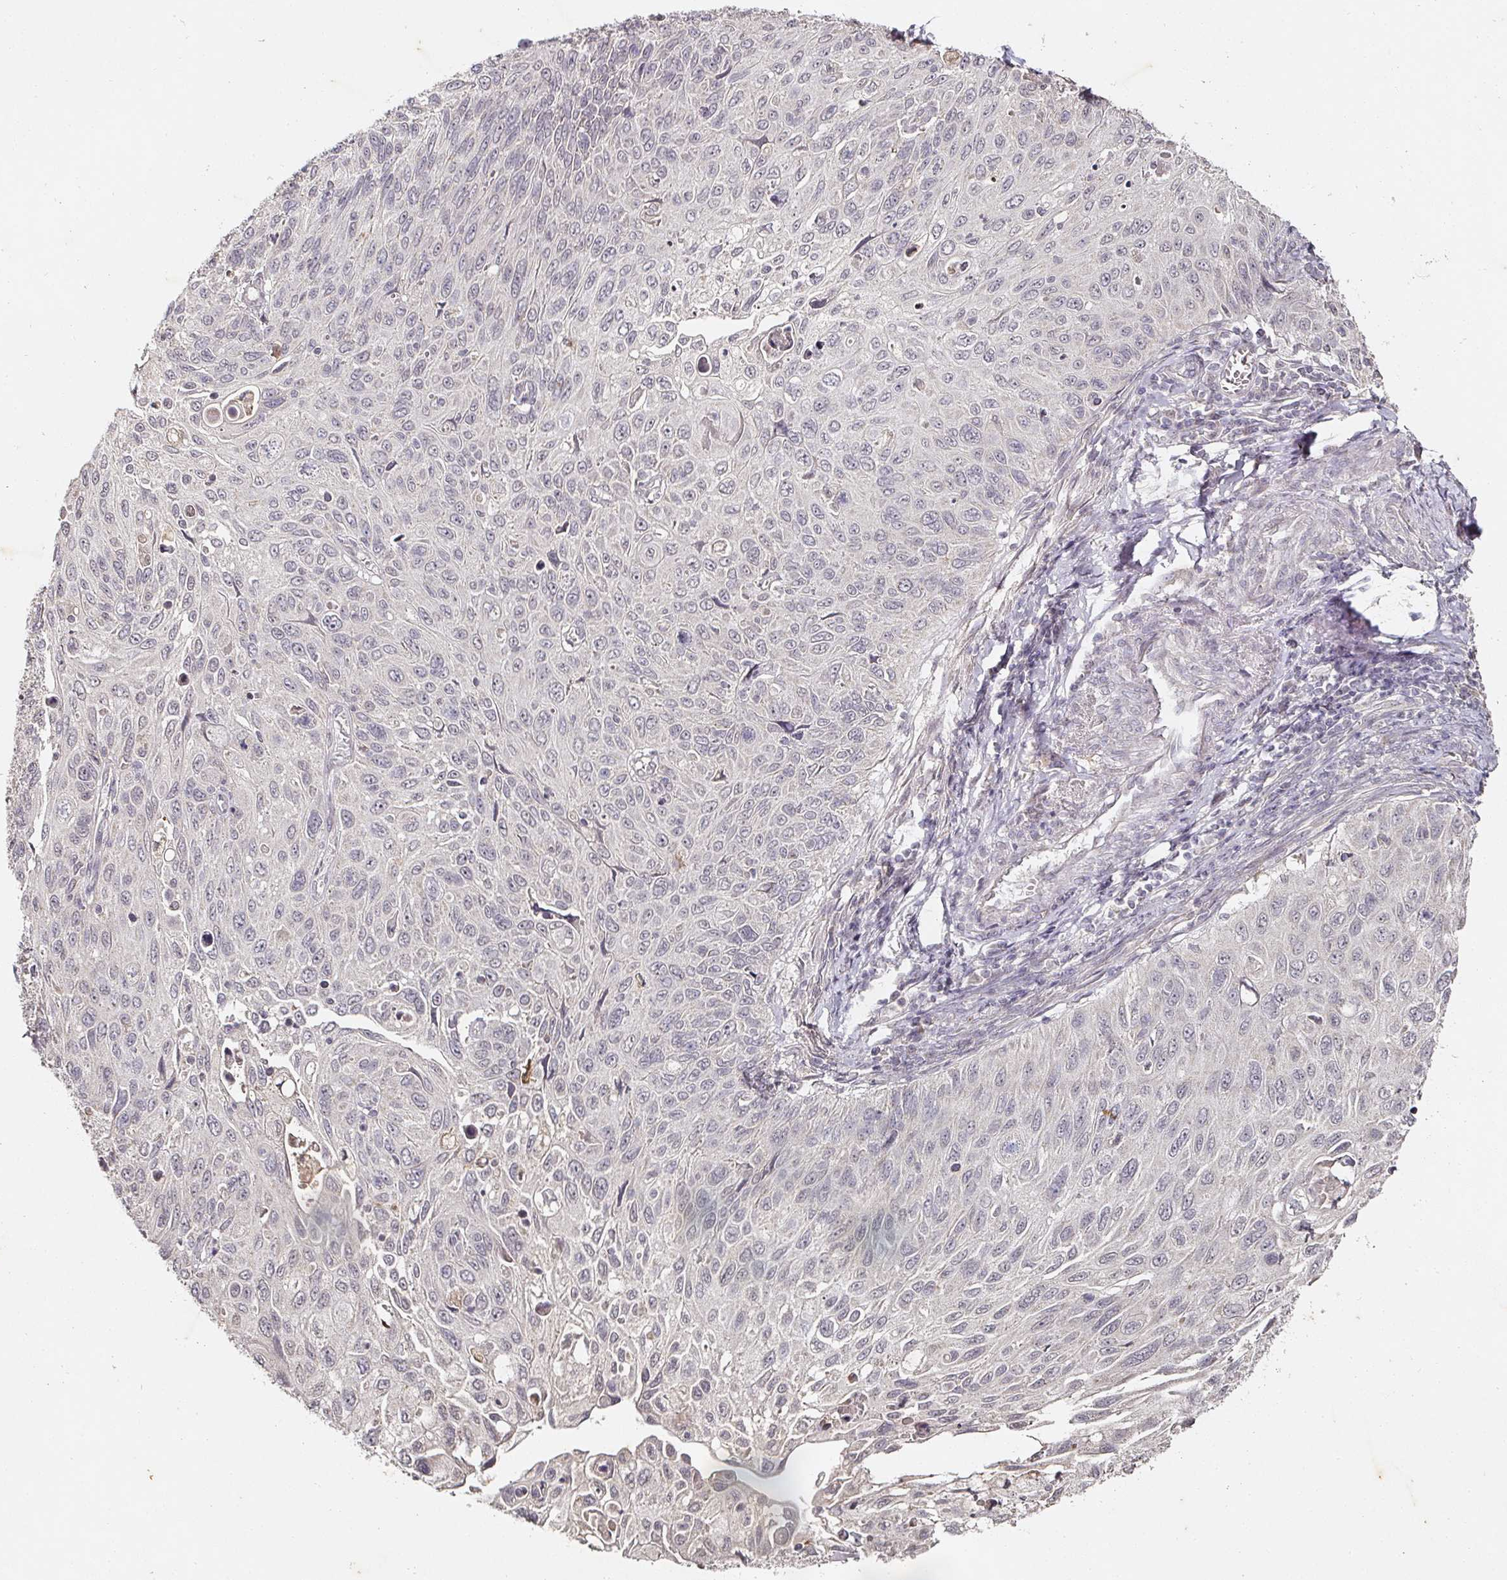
{"staining": {"intensity": "negative", "quantity": "none", "location": "none"}, "tissue": "cervical cancer", "cell_type": "Tumor cells", "image_type": "cancer", "snomed": [{"axis": "morphology", "description": "Squamous cell carcinoma, NOS"}, {"axis": "topography", "description": "Cervix"}], "caption": "Immunohistochemistry (IHC) image of neoplastic tissue: cervical squamous cell carcinoma stained with DAB (3,3'-diaminobenzidine) displays no significant protein staining in tumor cells. (DAB (3,3'-diaminobenzidine) immunohistochemistry with hematoxylin counter stain).", "gene": "CAPN5", "patient": {"sex": "female", "age": 70}}